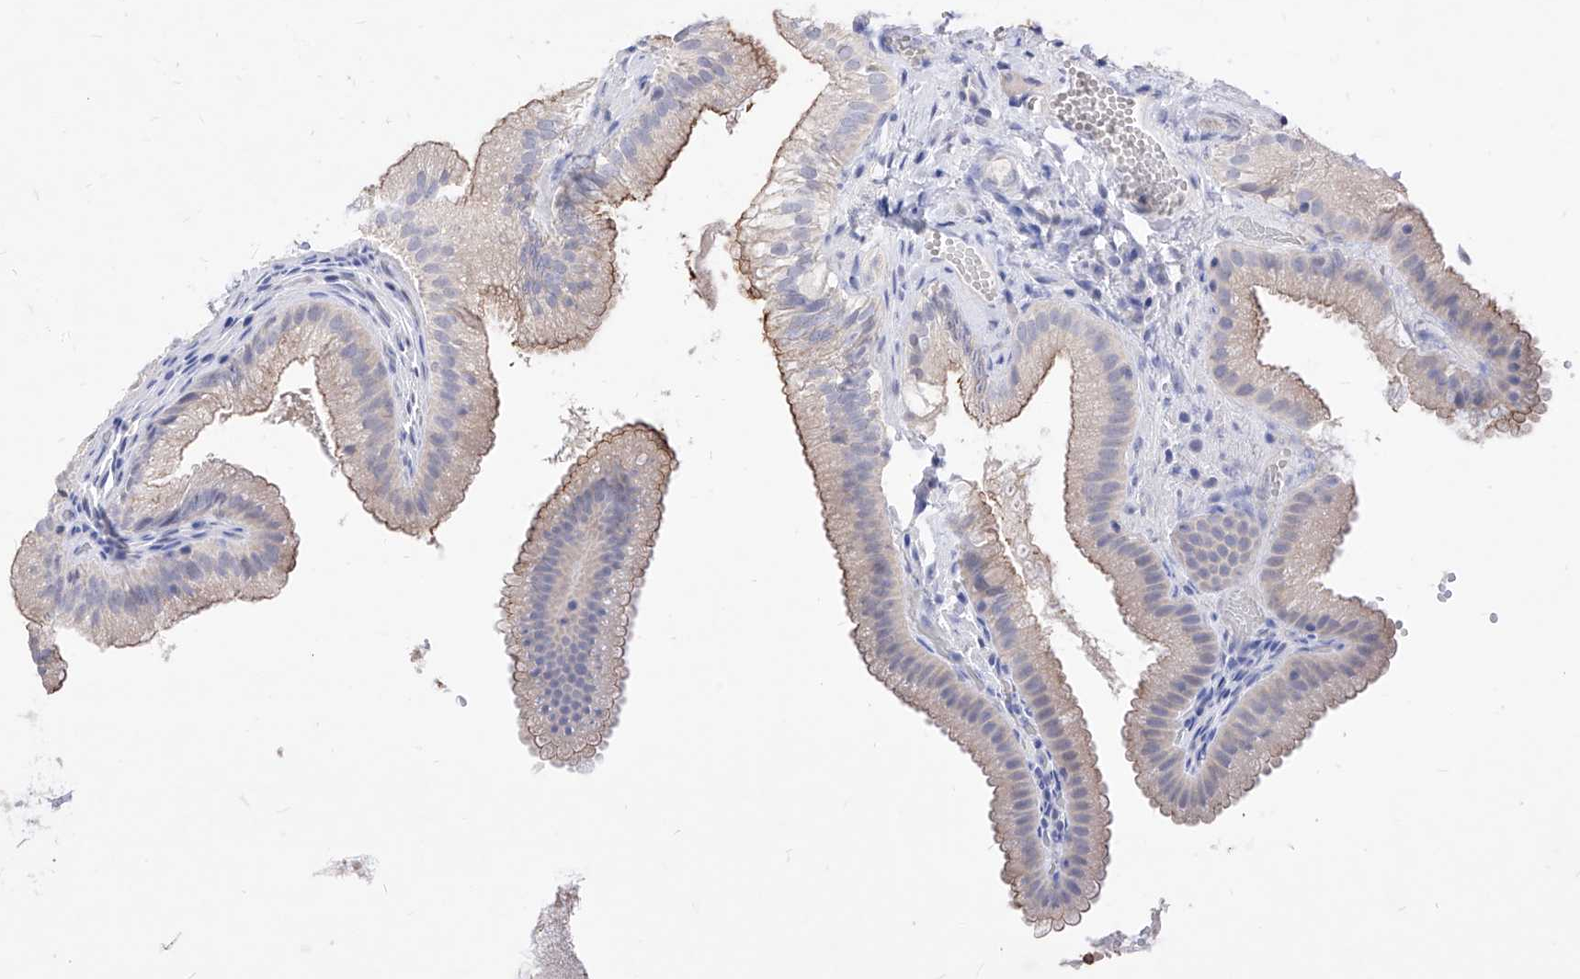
{"staining": {"intensity": "moderate", "quantity": "<25%", "location": "cytoplasmic/membranous"}, "tissue": "gallbladder", "cell_type": "Glandular cells", "image_type": "normal", "snomed": [{"axis": "morphology", "description": "Normal tissue, NOS"}, {"axis": "topography", "description": "Gallbladder"}], "caption": "Gallbladder stained with a protein marker displays moderate staining in glandular cells.", "gene": "VAX1", "patient": {"sex": "female", "age": 30}}